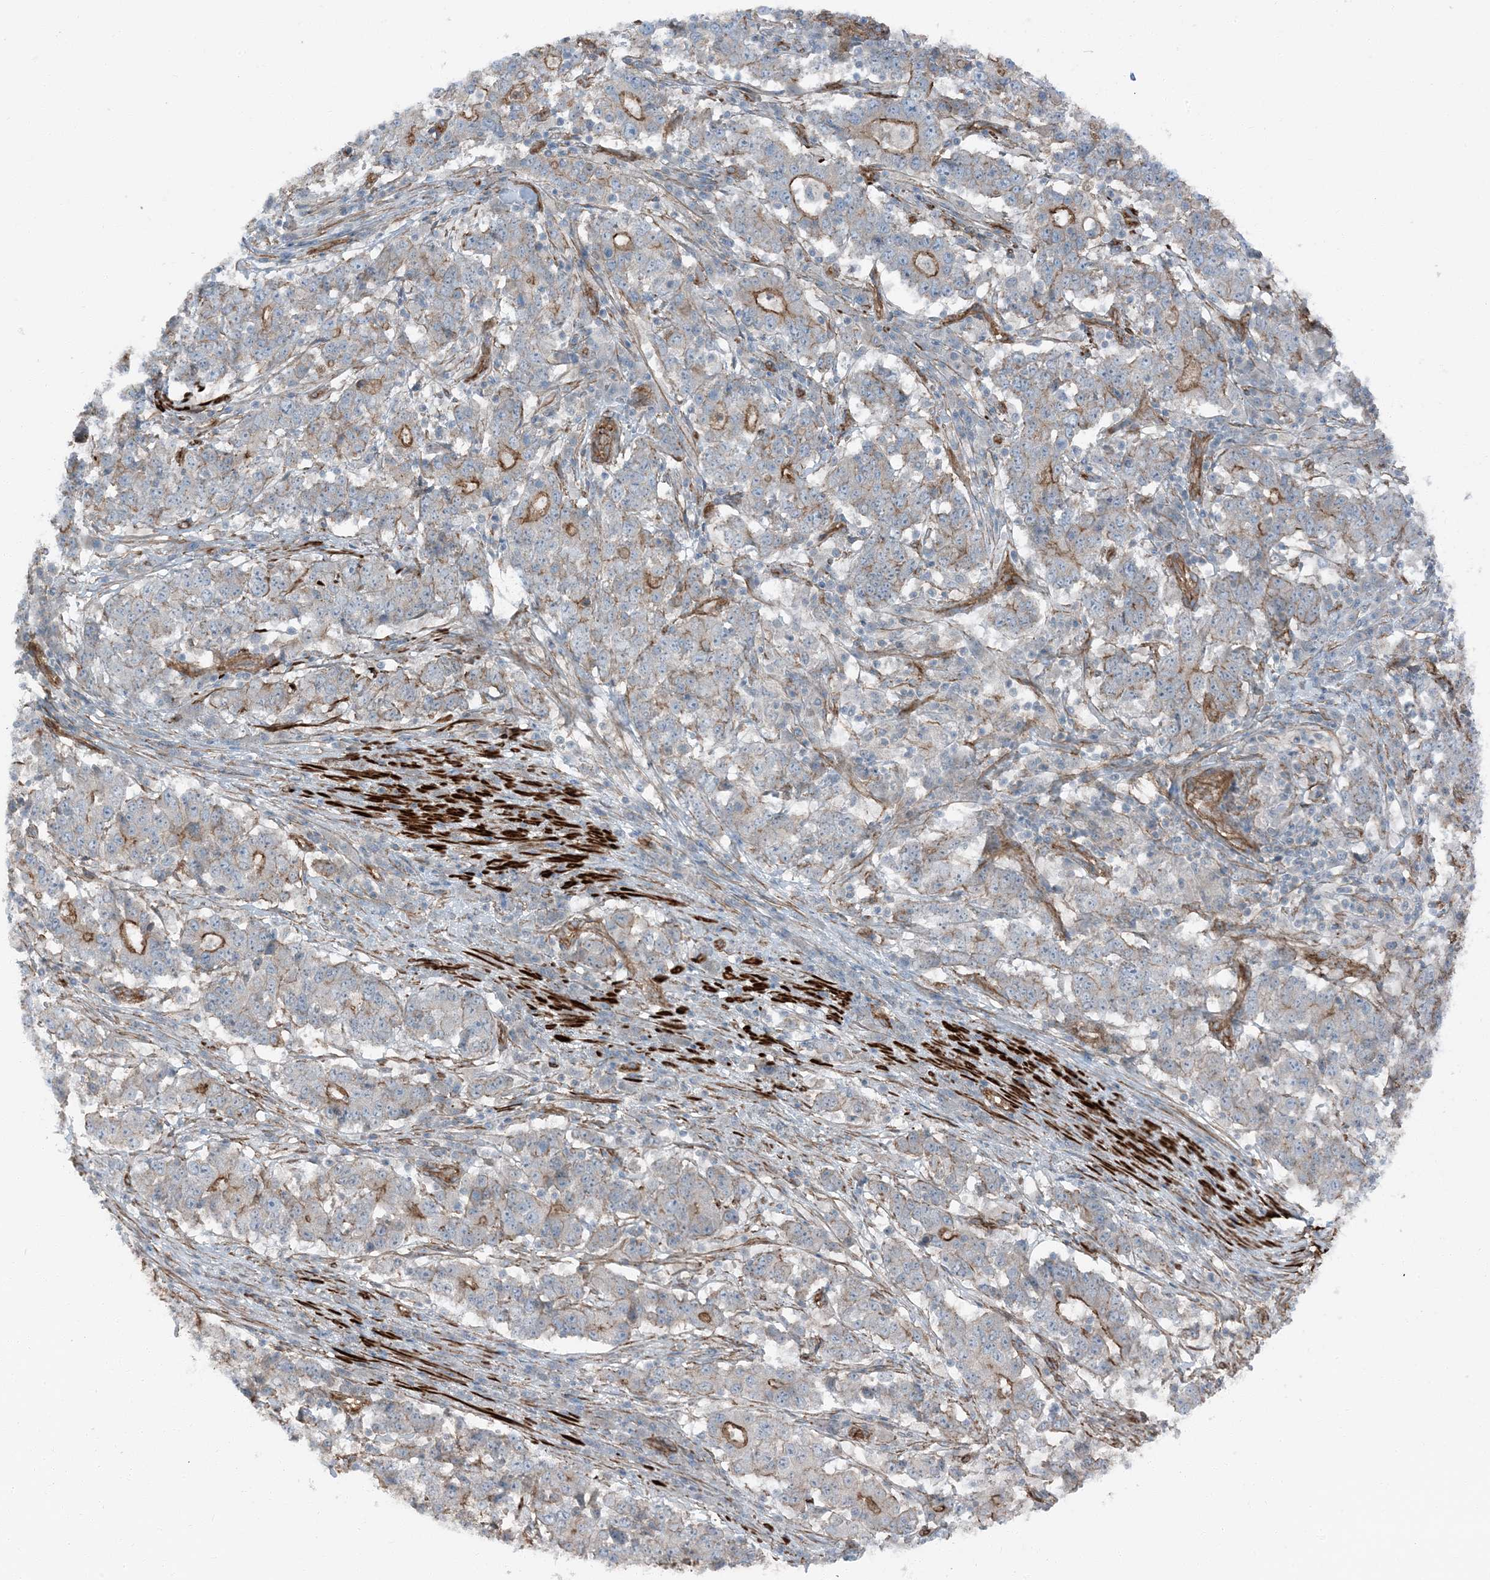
{"staining": {"intensity": "moderate", "quantity": "<25%", "location": "cytoplasmic/membranous"}, "tissue": "stomach cancer", "cell_type": "Tumor cells", "image_type": "cancer", "snomed": [{"axis": "morphology", "description": "Adenocarcinoma, NOS"}, {"axis": "topography", "description": "Stomach"}], "caption": "Immunohistochemical staining of human stomach cancer (adenocarcinoma) shows moderate cytoplasmic/membranous protein expression in approximately <25% of tumor cells. Immunohistochemistry stains the protein in brown and the nuclei are stained blue.", "gene": "ZFP90", "patient": {"sex": "male", "age": 59}}